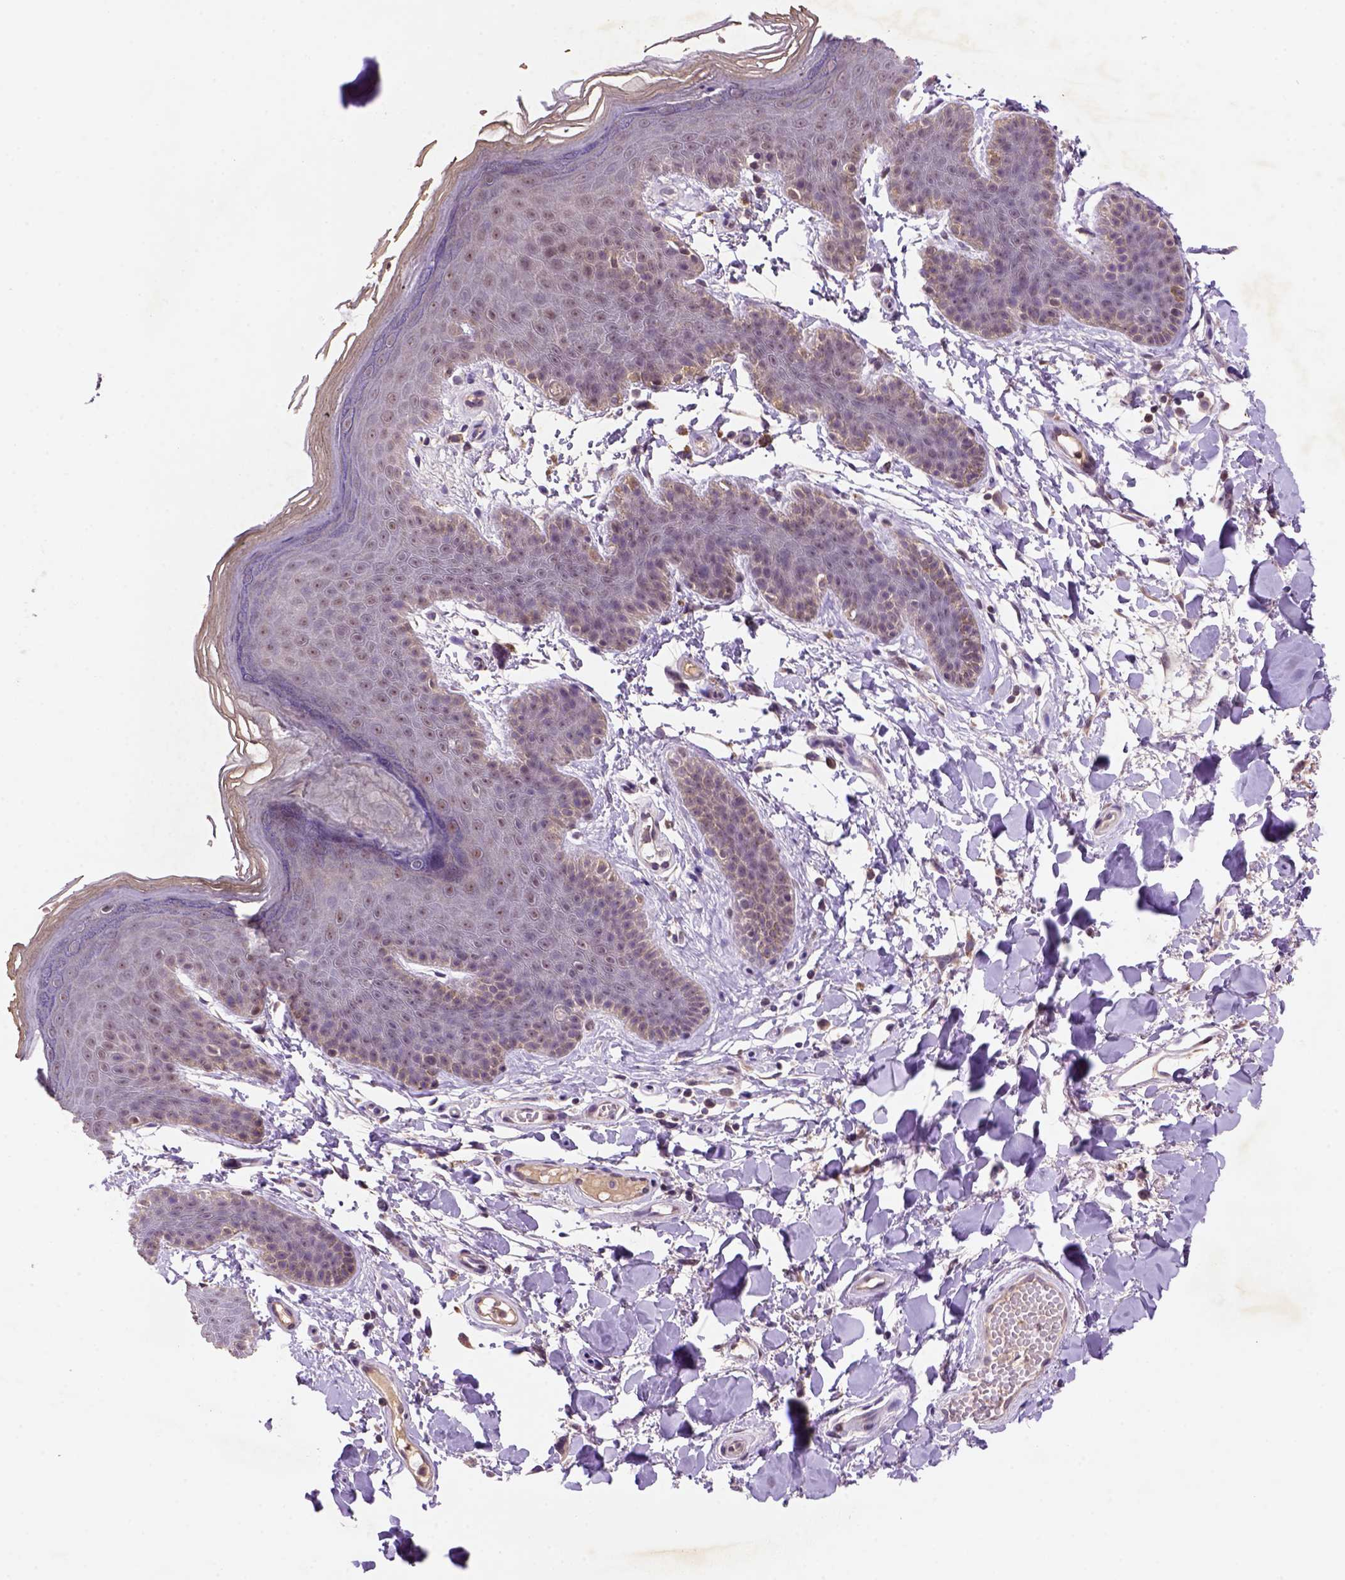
{"staining": {"intensity": "weak", "quantity": "25%-75%", "location": "nuclear"}, "tissue": "skin", "cell_type": "Epidermal cells", "image_type": "normal", "snomed": [{"axis": "morphology", "description": "Normal tissue, NOS"}, {"axis": "topography", "description": "Anal"}], "caption": "Immunohistochemistry (IHC) of unremarkable skin displays low levels of weak nuclear positivity in about 25%-75% of epidermal cells.", "gene": "SCML4", "patient": {"sex": "male", "age": 53}}